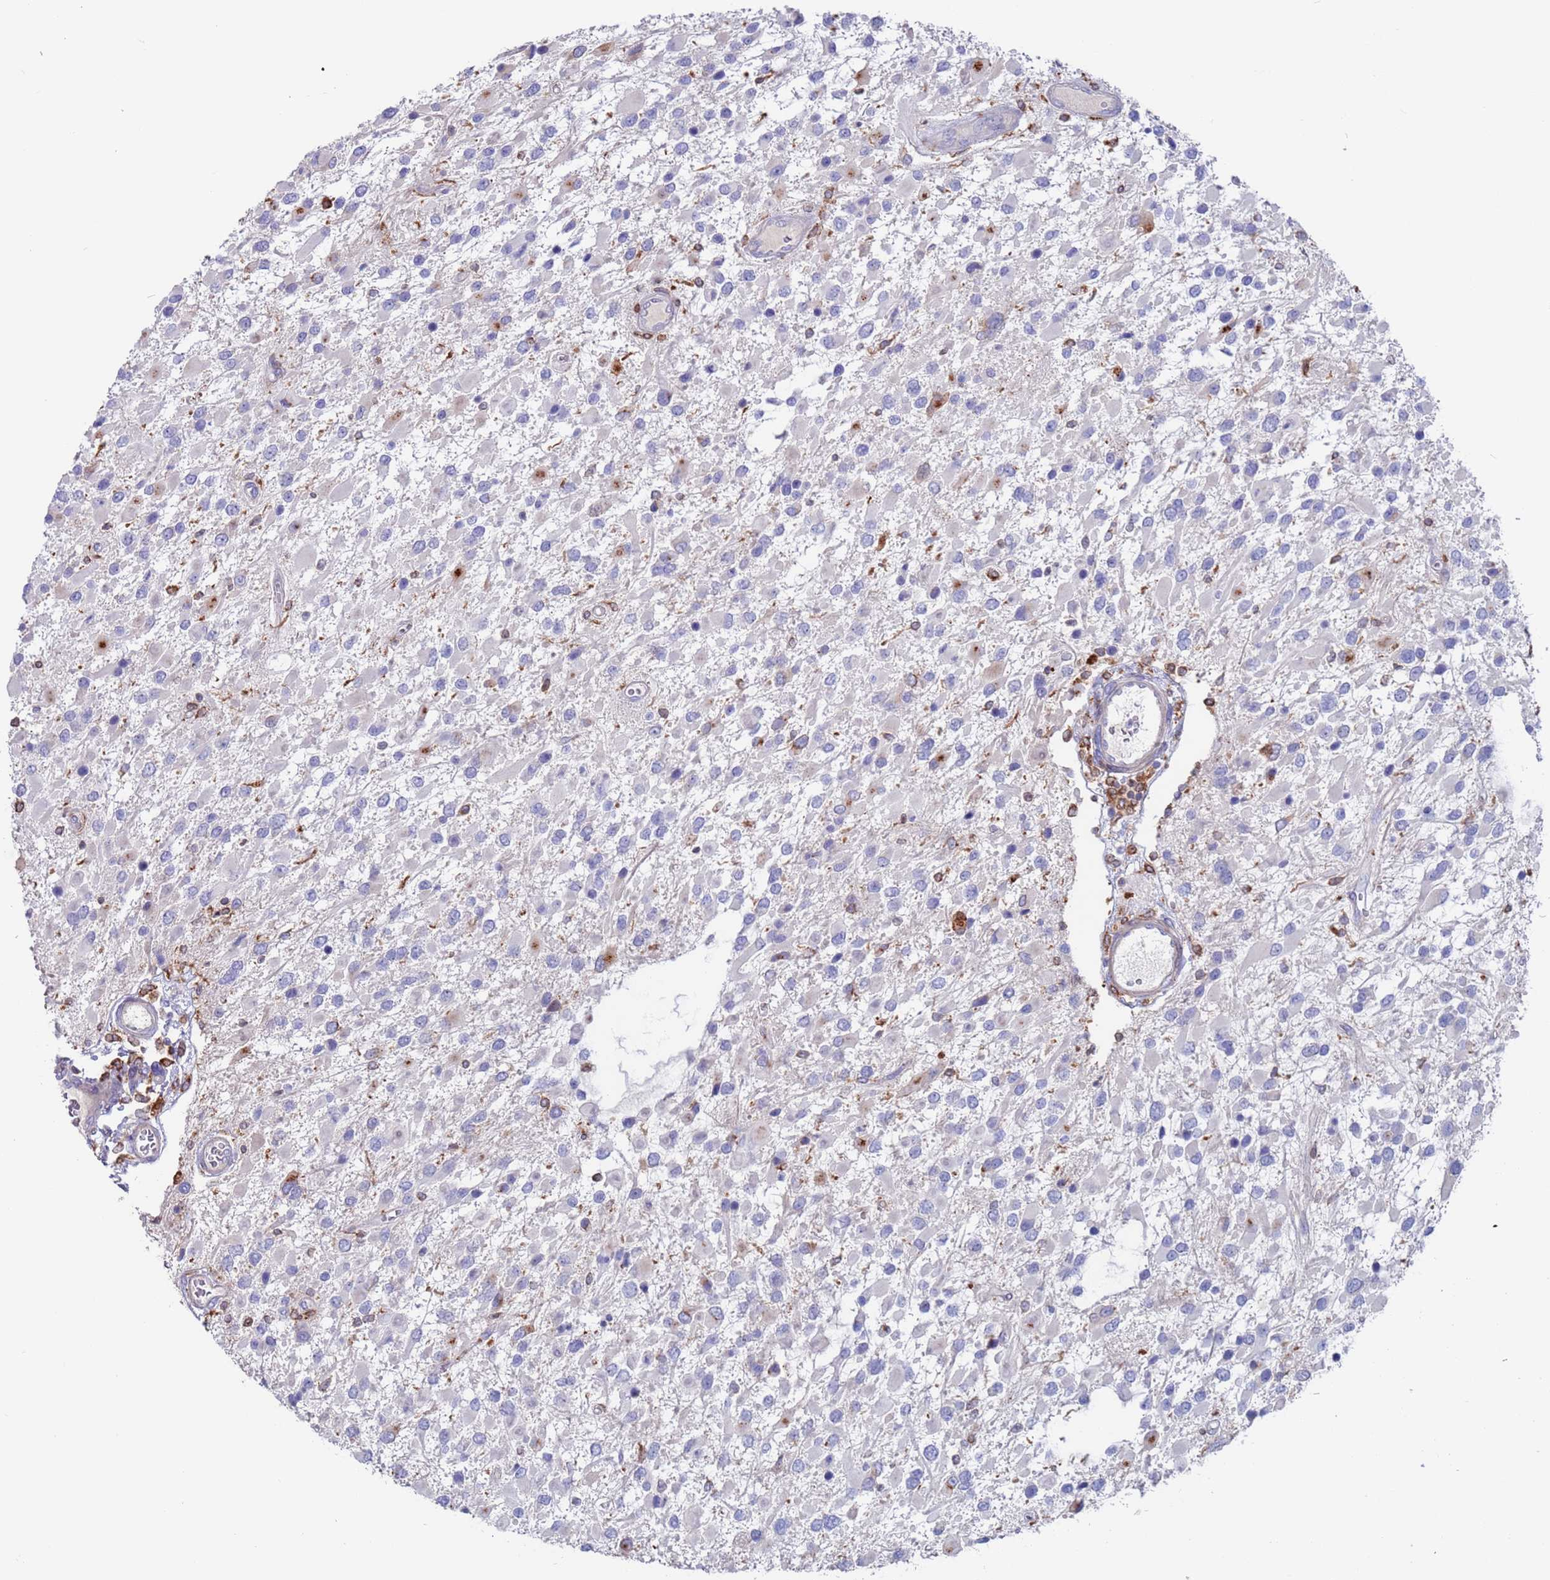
{"staining": {"intensity": "negative", "quantity": "none", "location": "none"}, "tissue": "glioma", "cell_type": "Tumor cells", "image_type": "cancer", "snomed": [{"axis": "morphology", "description": "Glioma, malignant, High grade"}, {"axis": "topography", "description": "Brain"}], "caption": "An immunohistochemistry (IHC) histopathology image of malignant high-grade glioma is shown. There is no staining in tumor cells of malignant high-grade glioma. (Stains: DAB IHC with hematoxylin counter stain, Microscopy: brightfield microscopy at high magnification).", "gene": "GREB1L", "patient": {"sex": "male", "age": 53}}